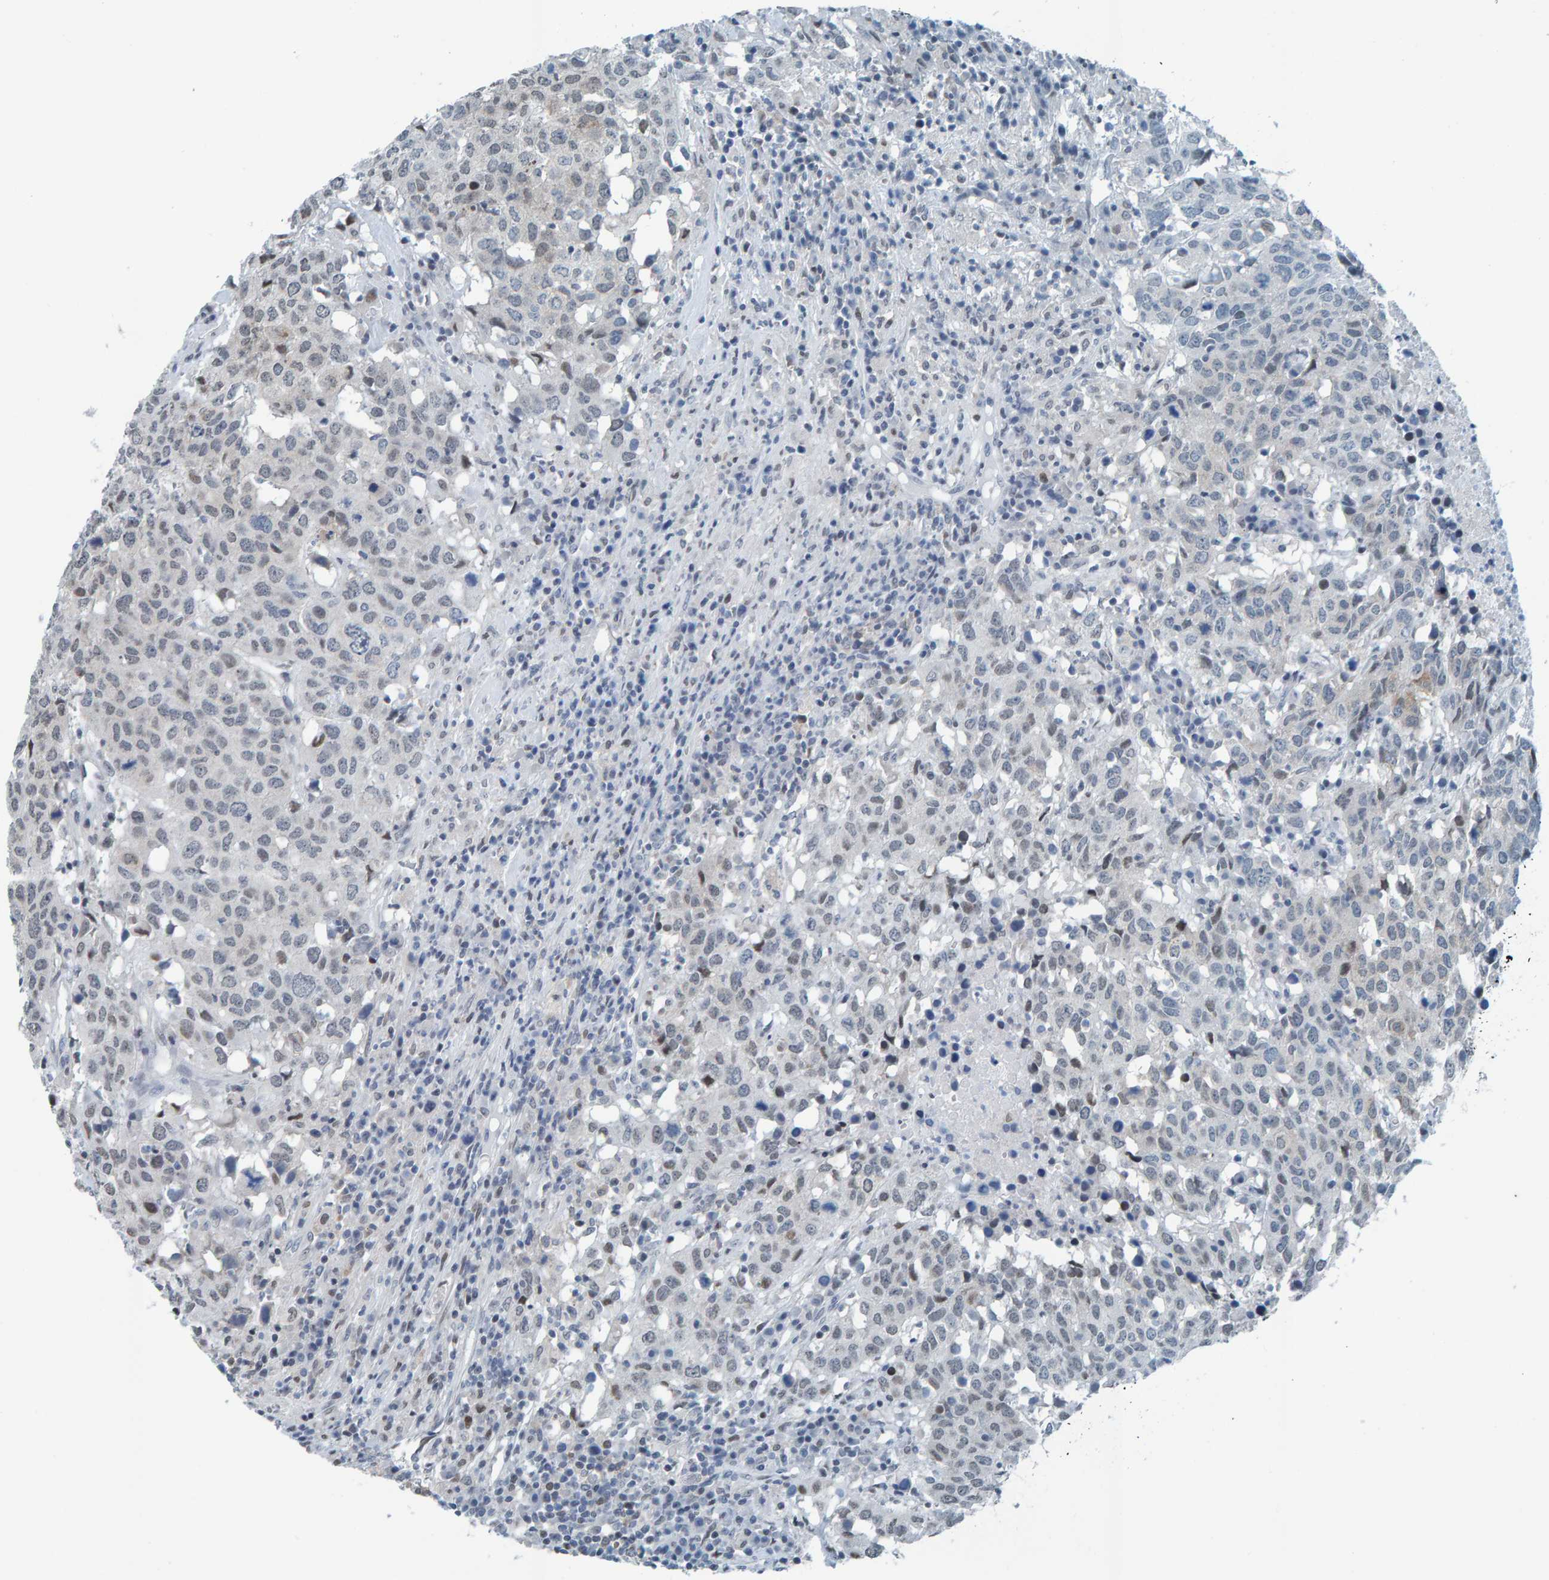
{"staining": {"intensity": "weak", "quantity": "<25%", "location": "nuclear"}, "tissue": "head and neck cancer", "cell_type": "Tumor cells", "image_type": "cancer", "snomed": [{"axis": "morphology", "description": "Squamous cell carcinoma, NOS"}, {"axis": "topography", "description": "Head-Neck"}], "caption": "Human head and neck cancer stained for a protein using immunohistochemistry shows no staining in tumor cells.", "gene": "CNP", "patient": {"sex": "male", "age": 66}}